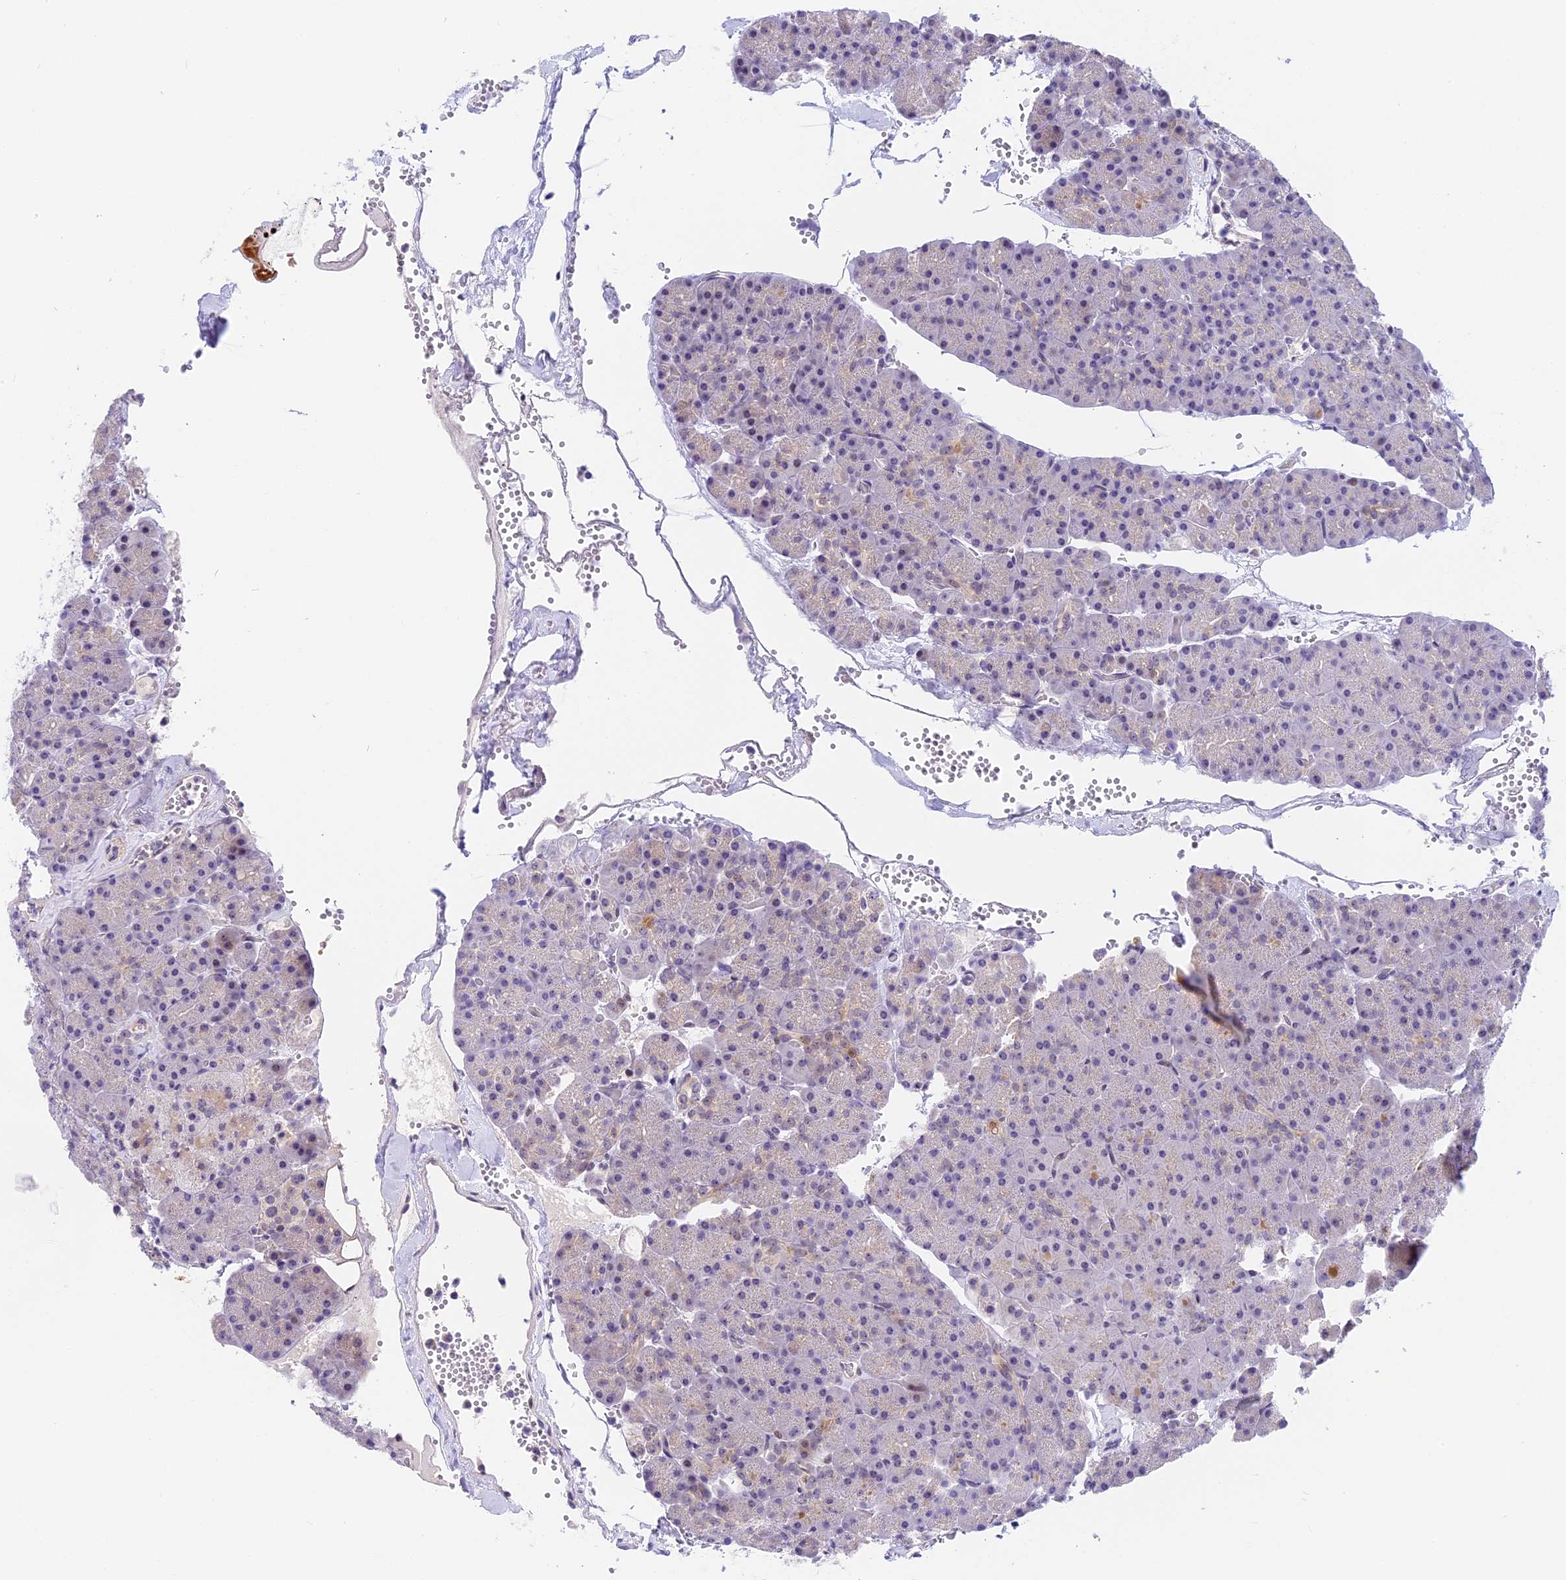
{"staining": {"intensity": "negative", "quantity": "none", "location": "none"}, "tissue": "pancreas", "cell_type": "Exocrine glandular cells", "image_type": "normal", "snomed": [{"axis": "morphology", "description": "Normal tissue, NOS"}, {"axis": "topography", "description": "Pancreas"}], "caption": "Human pancreas stained for a protein using IHC reveals no staining in exocrine glandular cells.", "gene": "MIDN", "patient": {"sex": "male", "age": 36}}